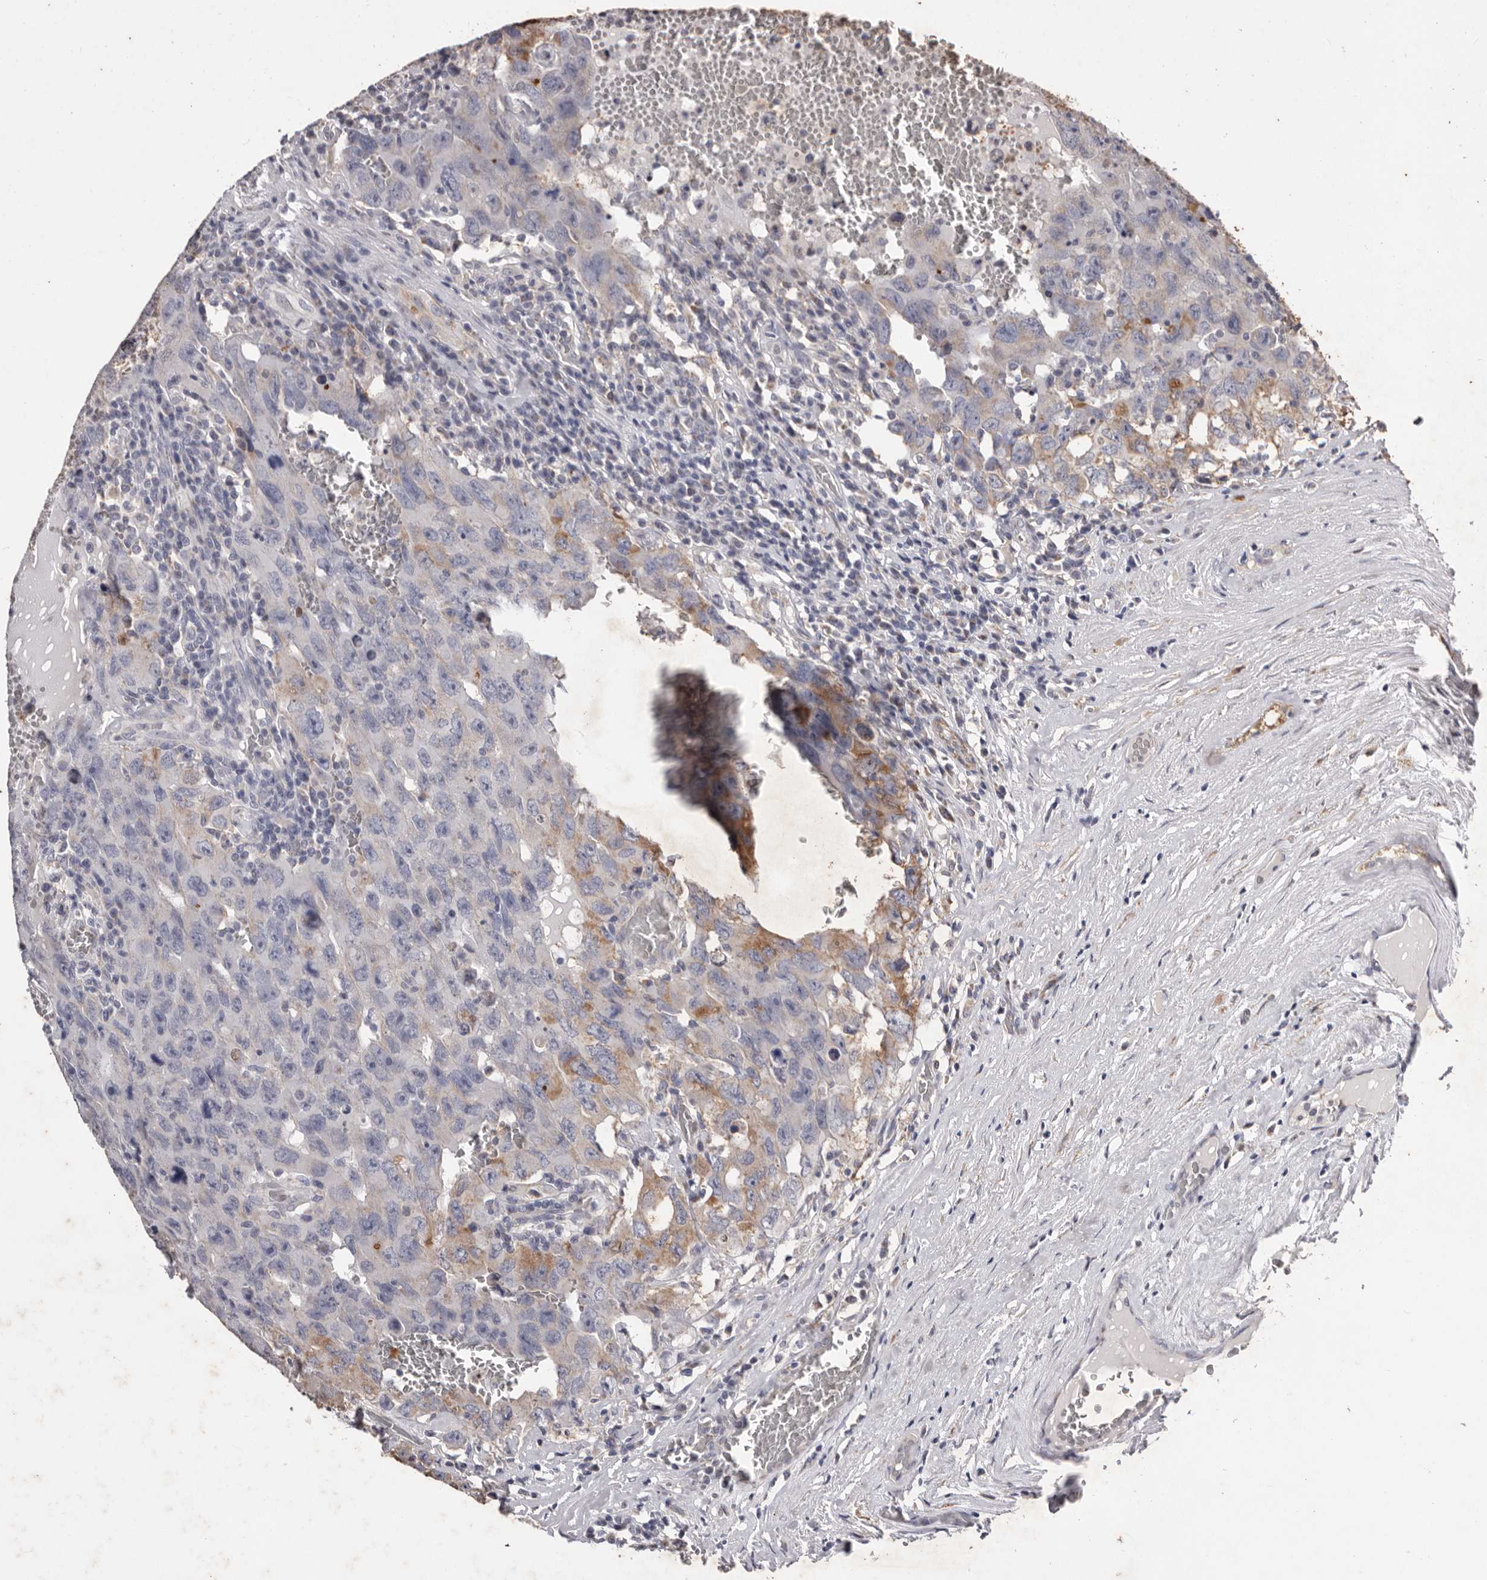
{"staining": {"intensity": "moderate", "quantity": "<25%", "location": "cytoplasmic/membranous"}, "tissue": "testis cancer", "cell_type": "Tumor cells", "image_type": "cancer", "snomed": [{"axis": "morphology", "description": "Carcinoma, Embryonal, NOS"}, {"axis": "topography", "description": "Testis"}], "caption": "Immunohistochemistry (IHC) histopathology image of neoplastic tissue: human testis cancer stained using IHC exhibits low levels of moderate protein expression localized specifically in the cytoplasmic/membranous of tumor cells, appearing as a cytoplasmic/membranous brown color.", "gene": "CXCL14", "patient": {"sex": "male", "age": 26}}